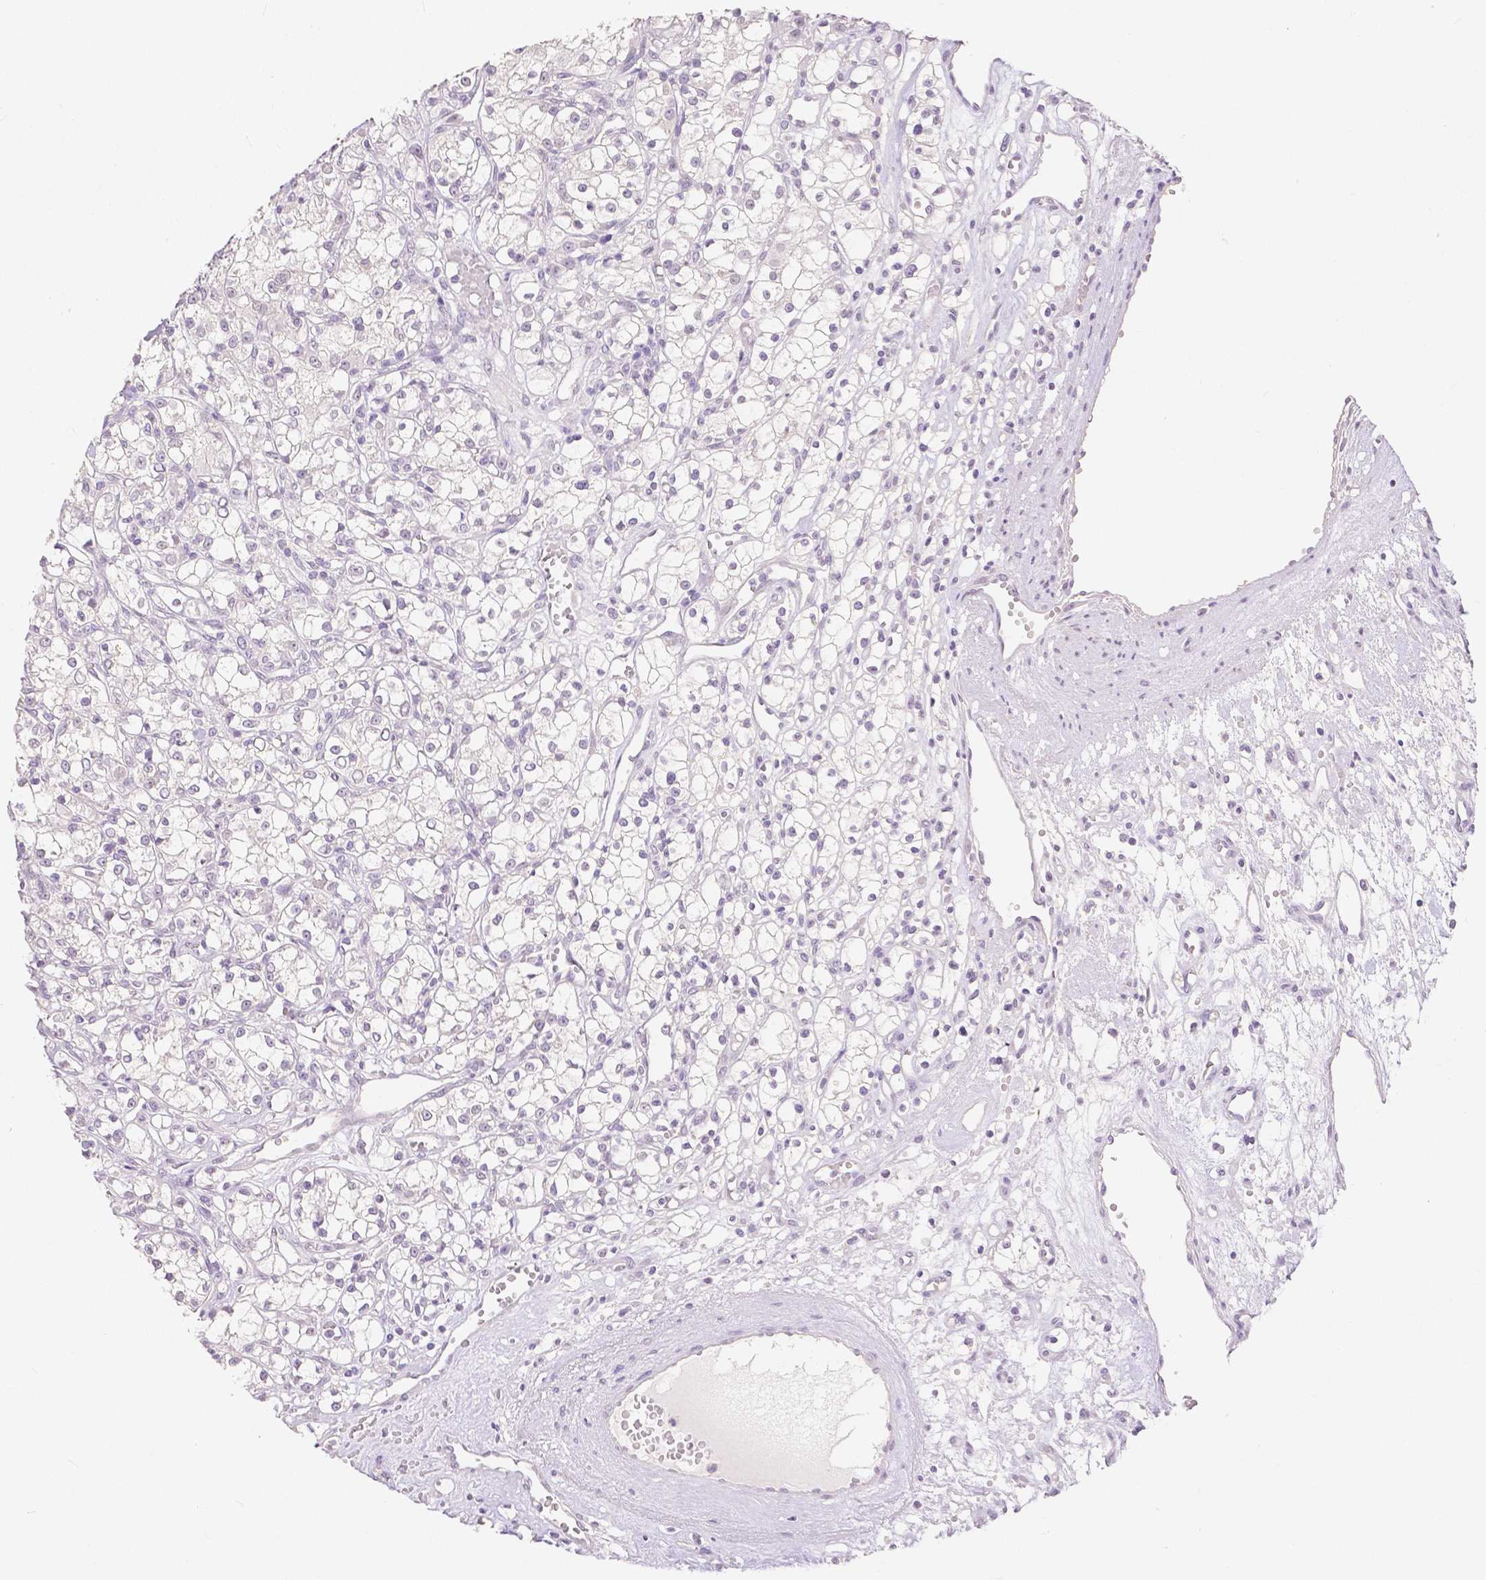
{"staining": {"intensity": "negative", "quantity": "none", "location": "none"}, "tissue": "renal cancer", "cell_type": "Tumor cells", "image_type": "cancer", "snomed": [{"axis": "morphology", "description": "Adenocarcinoma, NOS"}, {"axis": "topography", "description": "Kidney"}], "caption": "Protein analysis of renal cancer (adenocarcinoma) reveals no significant expression in tumor cells.", "gene": "OCLN", "patient": {"sex": "female", "age": 59}}